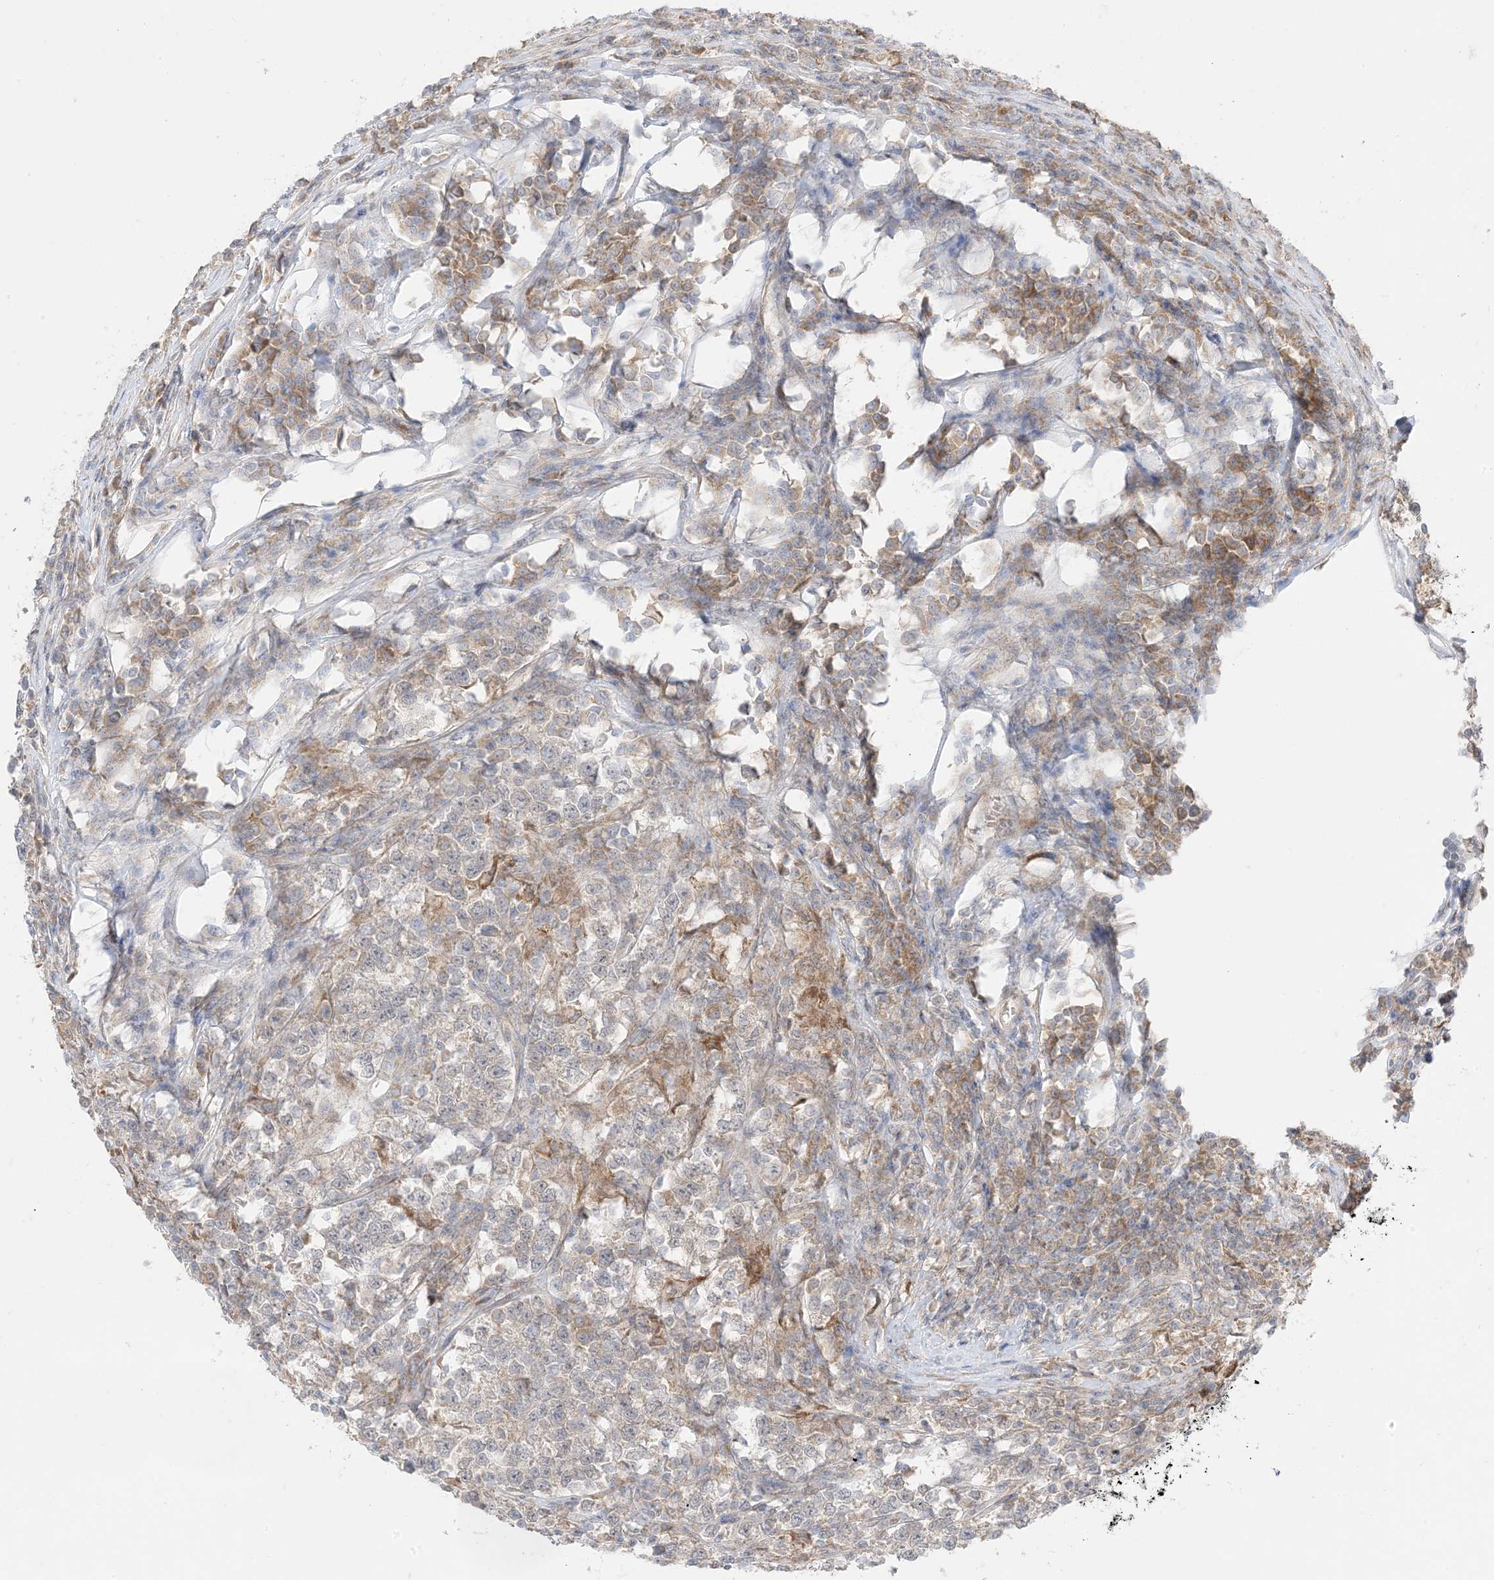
{"staining": {"intensity": "negative", "quantity": "none", "location": "none"}, "tissue": "testis cancer", "cell_type": "Tumor cells", "image_type": "cancer", "snomed": [{"axis": "morphology", "description": "Normal tissue, NOS"}, {"axis": "morphology", "description": "Seminoma, NOS"}, {"axis": "topography", "description": "Testis"}], "caption": "This is an immunohistochemistry (IHC) histopathology image of testis seminoma. There is no expression in tumor cells.", "gene": "ODC1", "patient": {"sex": "male", "age": 43}}